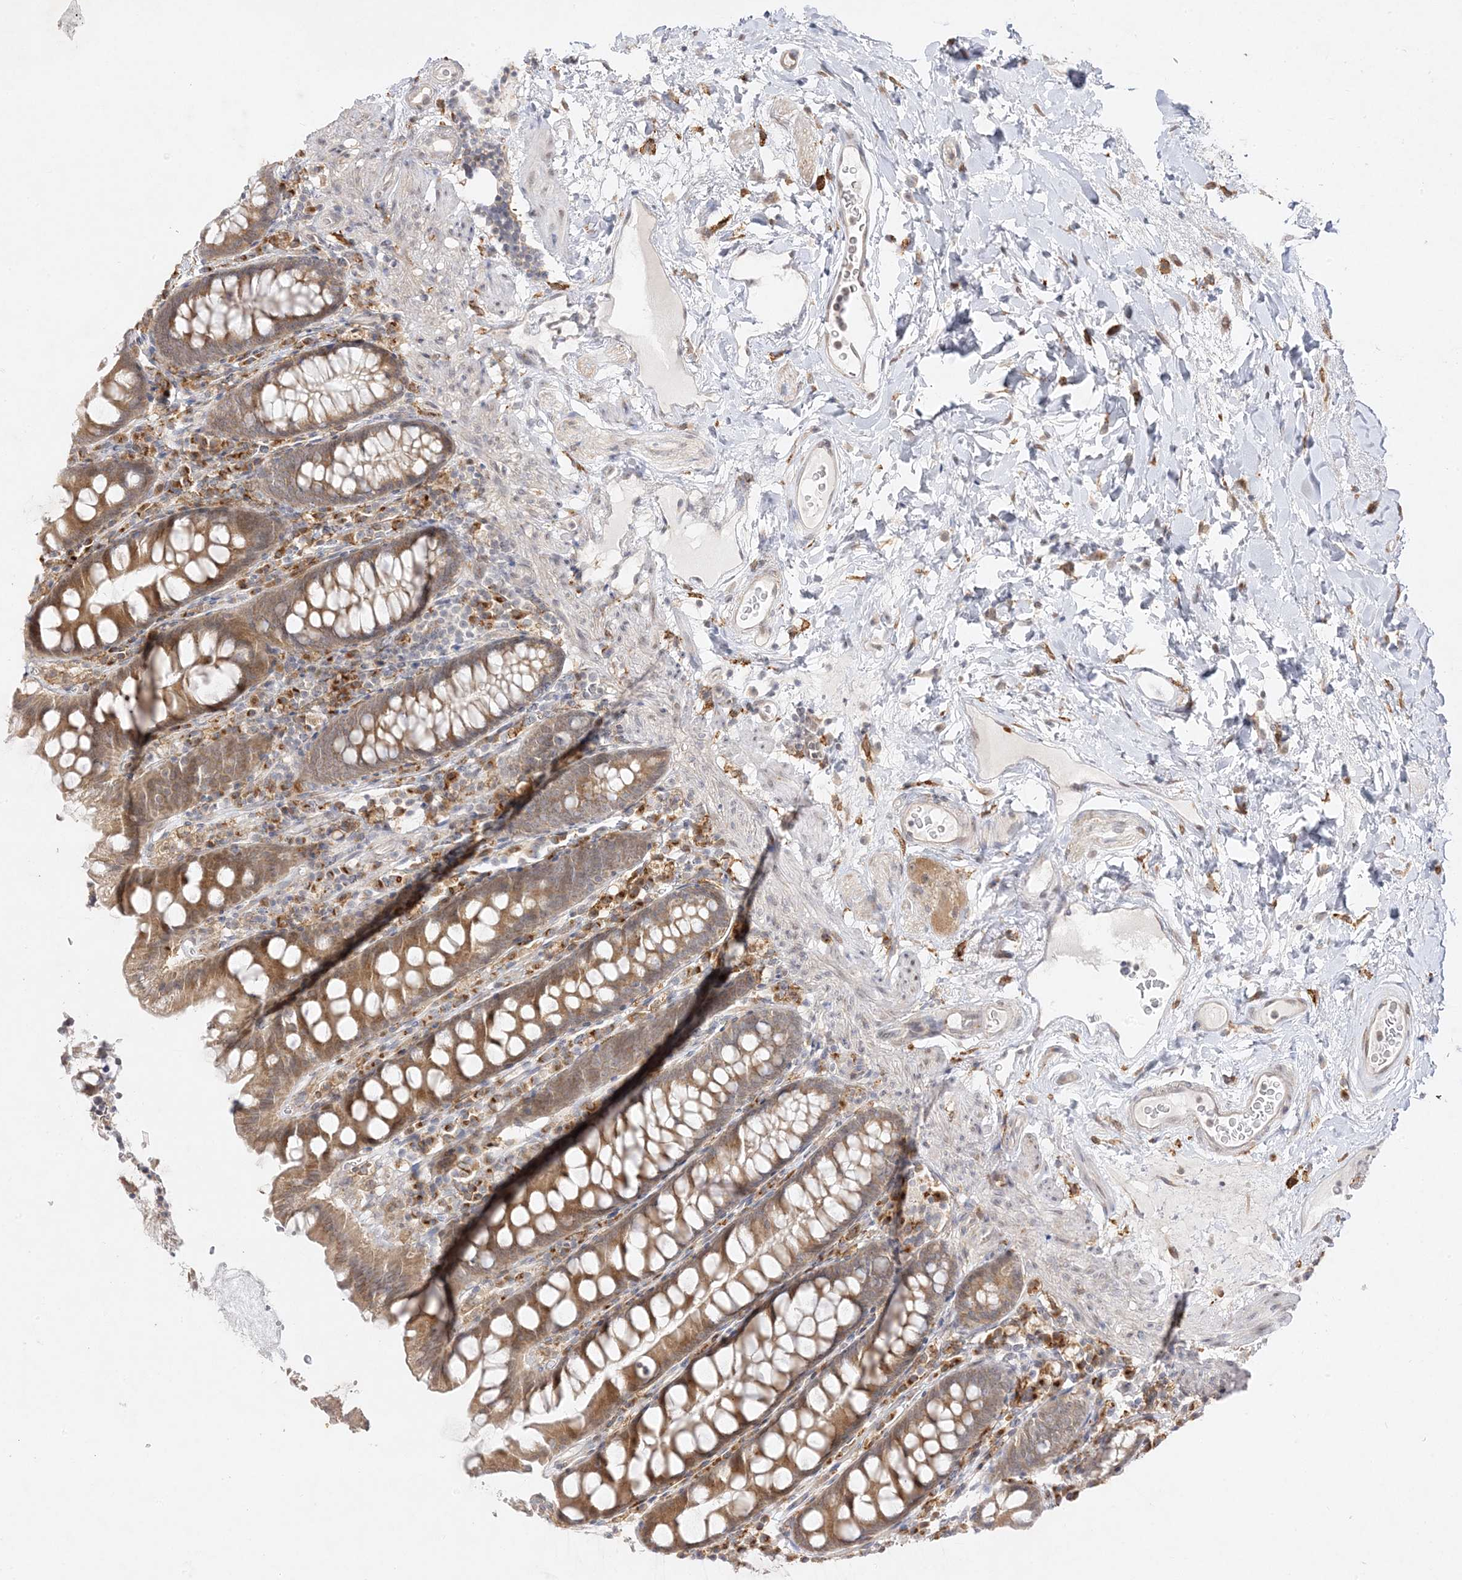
{"staining": {"intensity": "negative", "quantity": "none", "location": "none"}, "tissue": "colon", "cell_type": "Endothelial cells", "image_type": "normal", "snomed": [{"axis": "morphology", "description": "Normal tissue, NOS"}, {"axis": "topography", "description": "Colon"}], "caption": "Immunohistochemistry (IHC) of benign human colon exhibits no positivity in endothelial cells.", "gene": "C2CD2", "patient": {"sex": "female", "age": 79}}